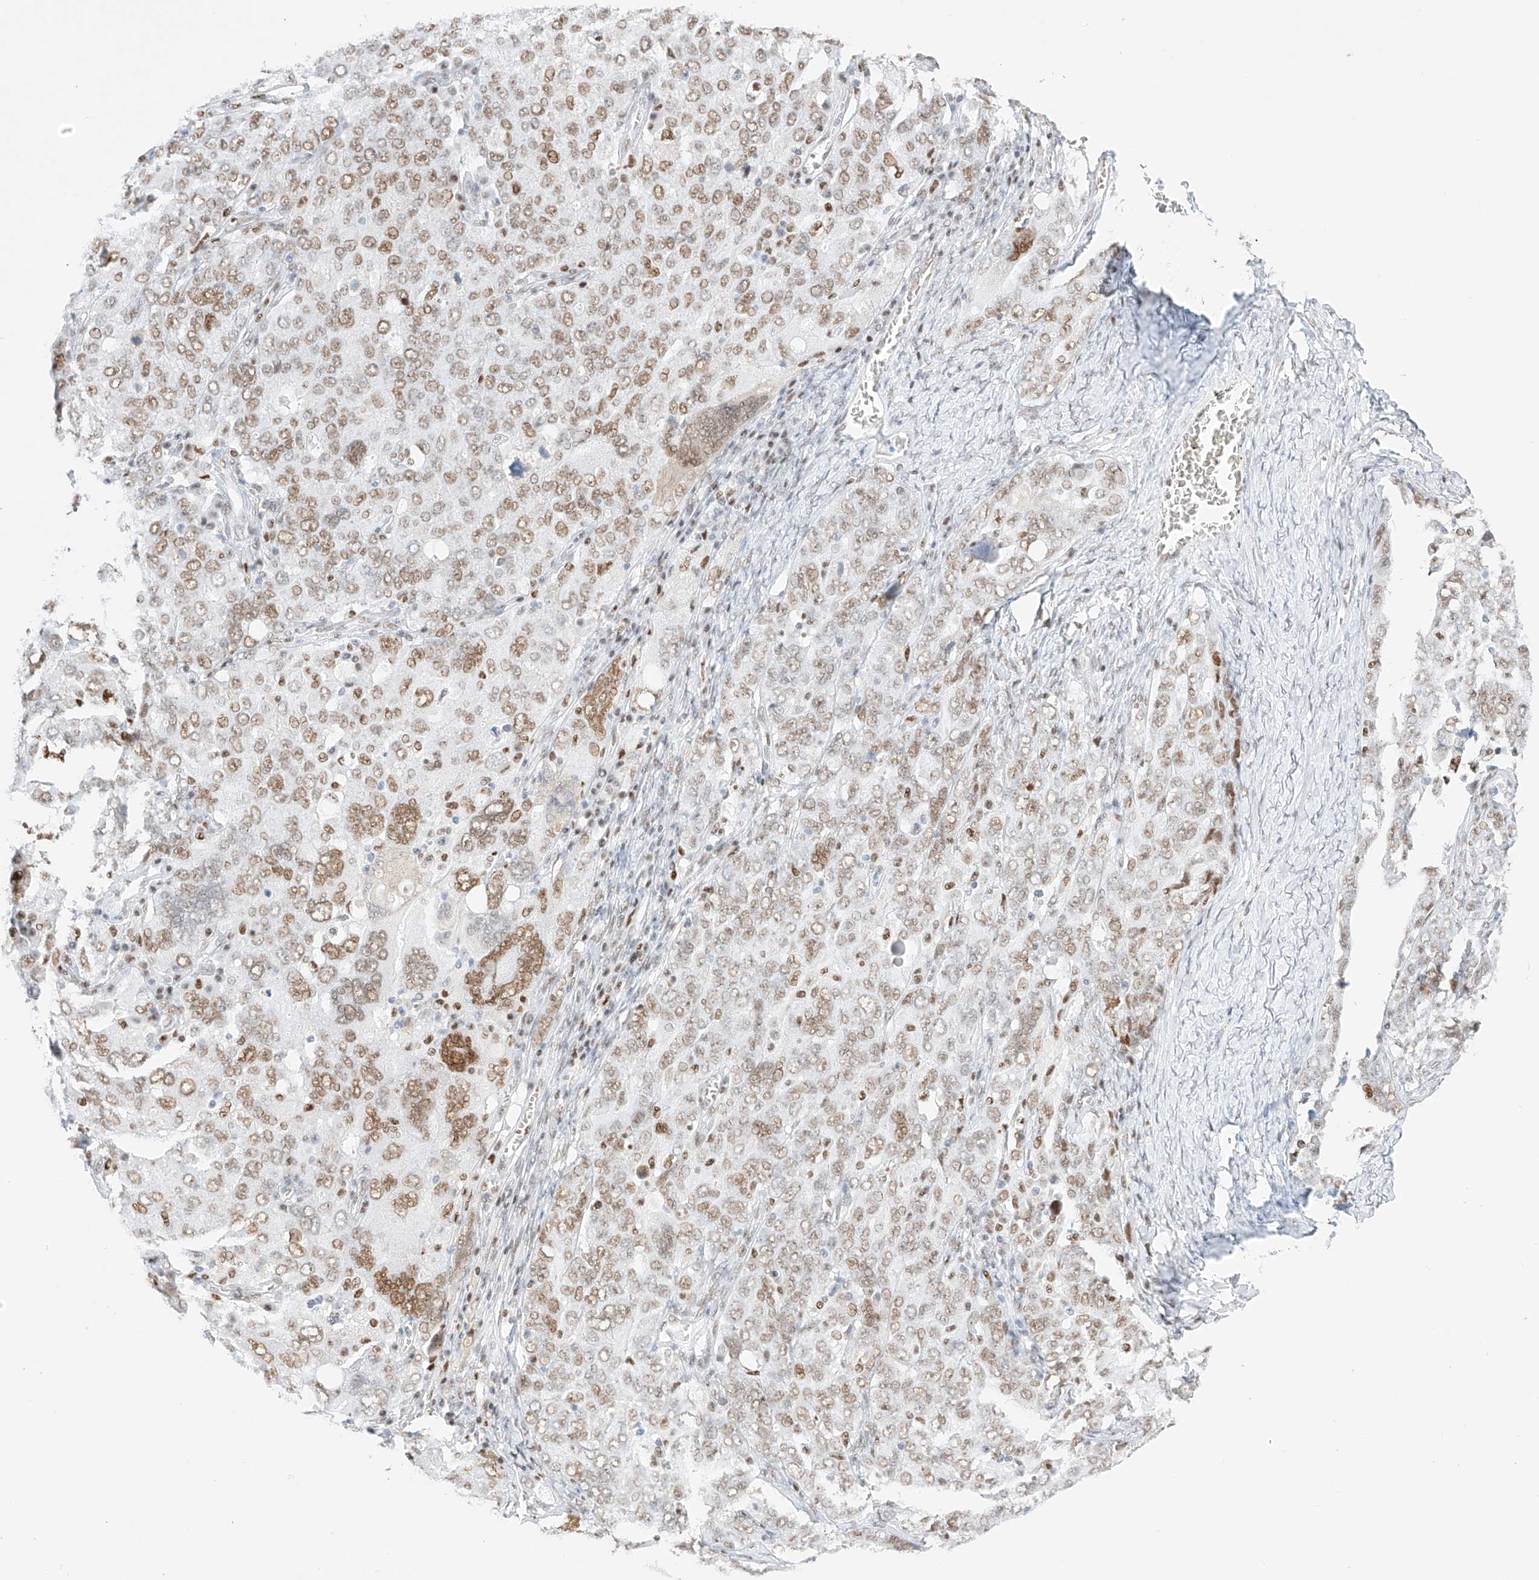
{"staining": {"intensity": "moderate", "quantity": ">75%", "location": "nuclear"}, "tissue": "ovarian cancer", "cell_type": "Tumor cells", "image_type": "cancer", "snomed": [{"axis": "morphology", "description": "Carcinoma, endometroid"}, {"axis": "topography", "description": "Ovary"}], "caption": "This micrograph exhibits IHC staining of ovarian endometroid carcinoma, with medium moderate nuclear expression in about >75% of tumor cells.", "gene": "APIP", "patient": {"sex": "female", "age": 62}}